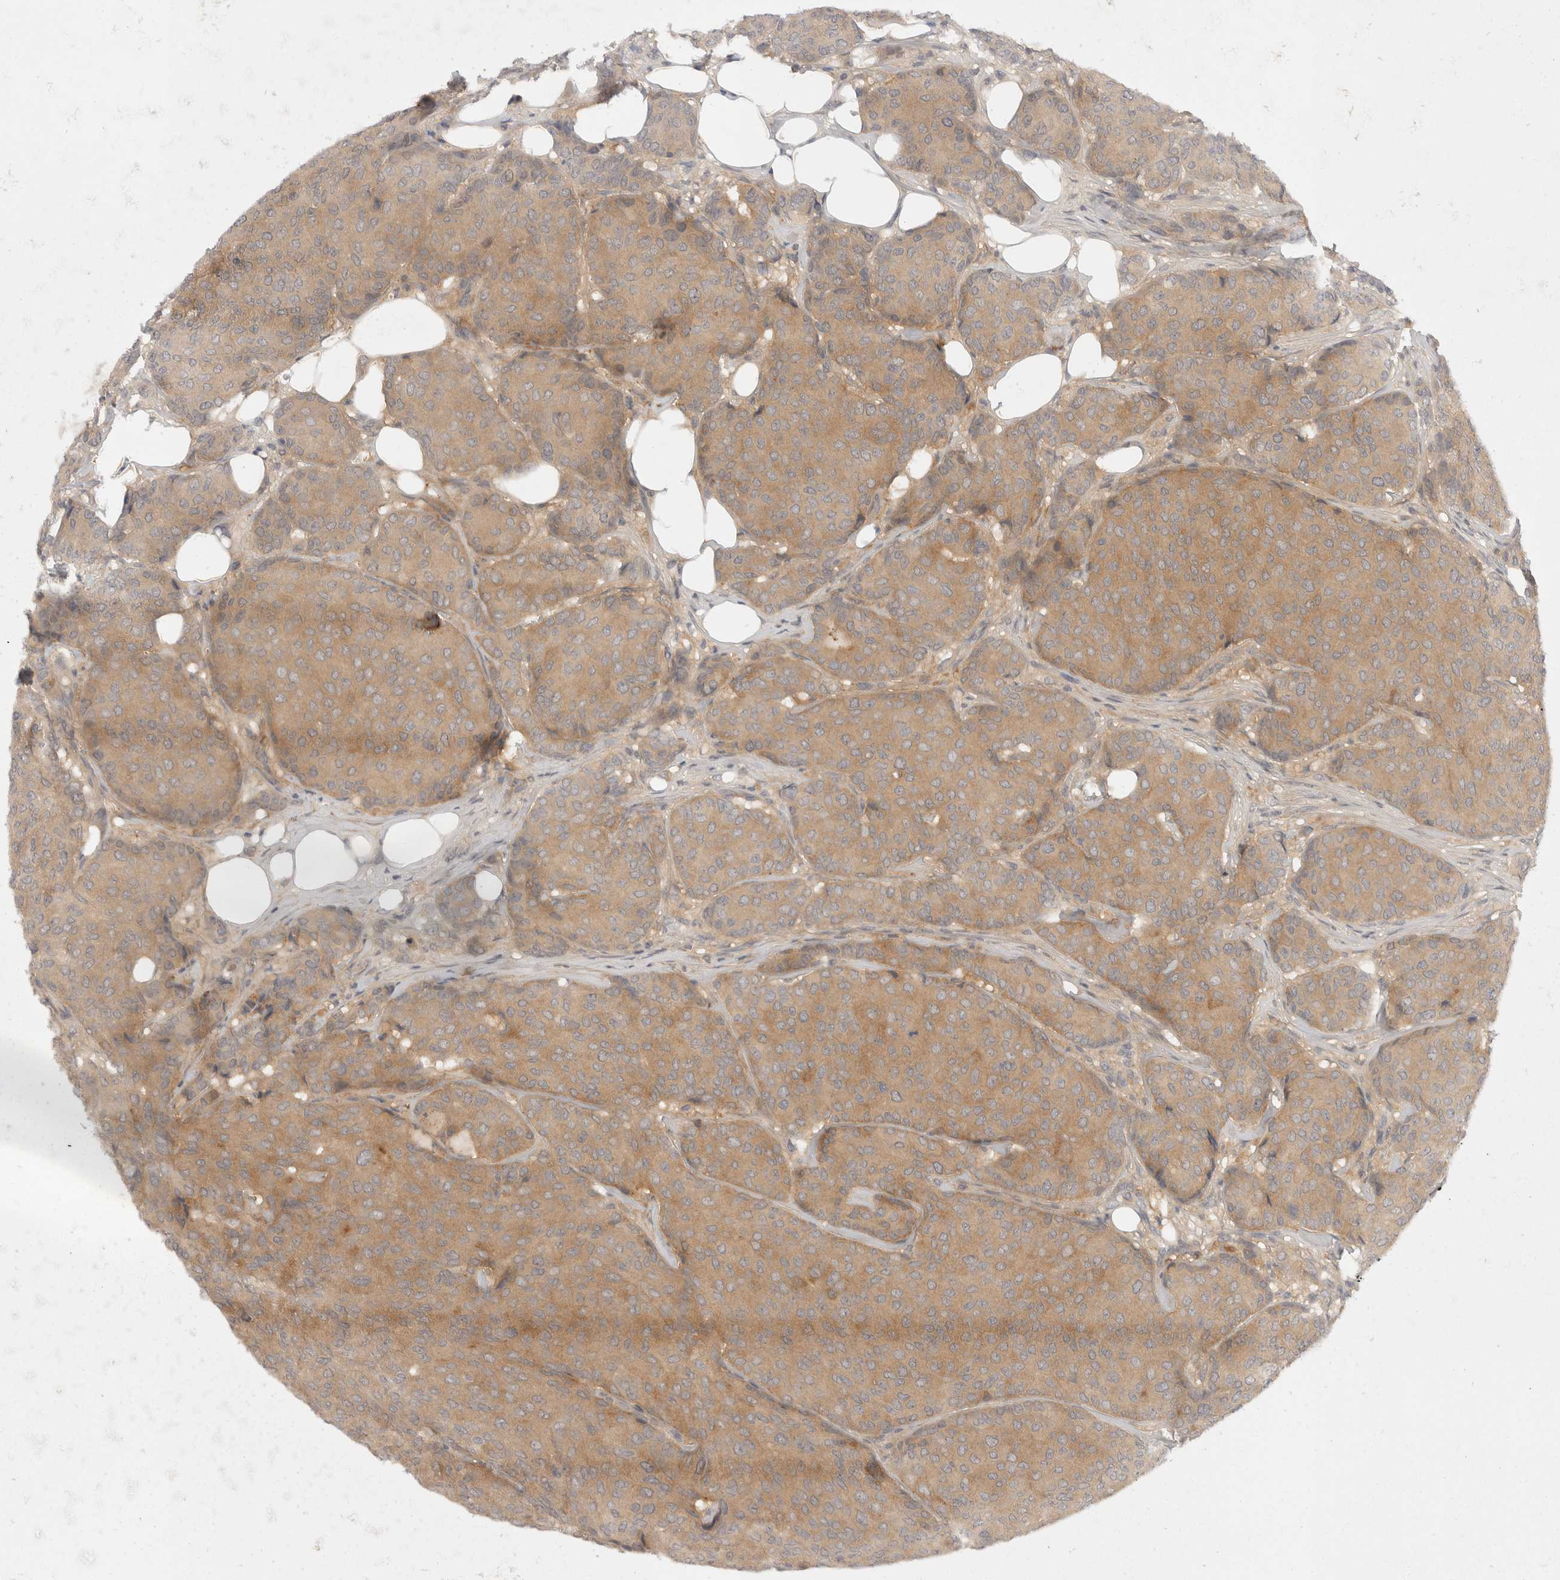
{"staining": {"intensity": "moderate", "quantity": ">75%", "location": "cytoplasmic/membranous"}, "tissue": "breast cancer", "cell_type": "Tumor cells", "image_type": "cancer", "snomed": [{"axis": "morphology", "description": "Duct carcinoma"}, {"axis": "topography", "description": "Breast"}], "caption": "Immunohistochemical staining of invasive ductal carcinoma (breast) displays medium levels of moderate cytoplasmic/membranous protein staining in approximately >75% of tumor cells. The protein is shown in brown color, while the nuclei are stained blue.", "gene": "TOM1L2", "patient": {"sex": "female", "age": 75}}